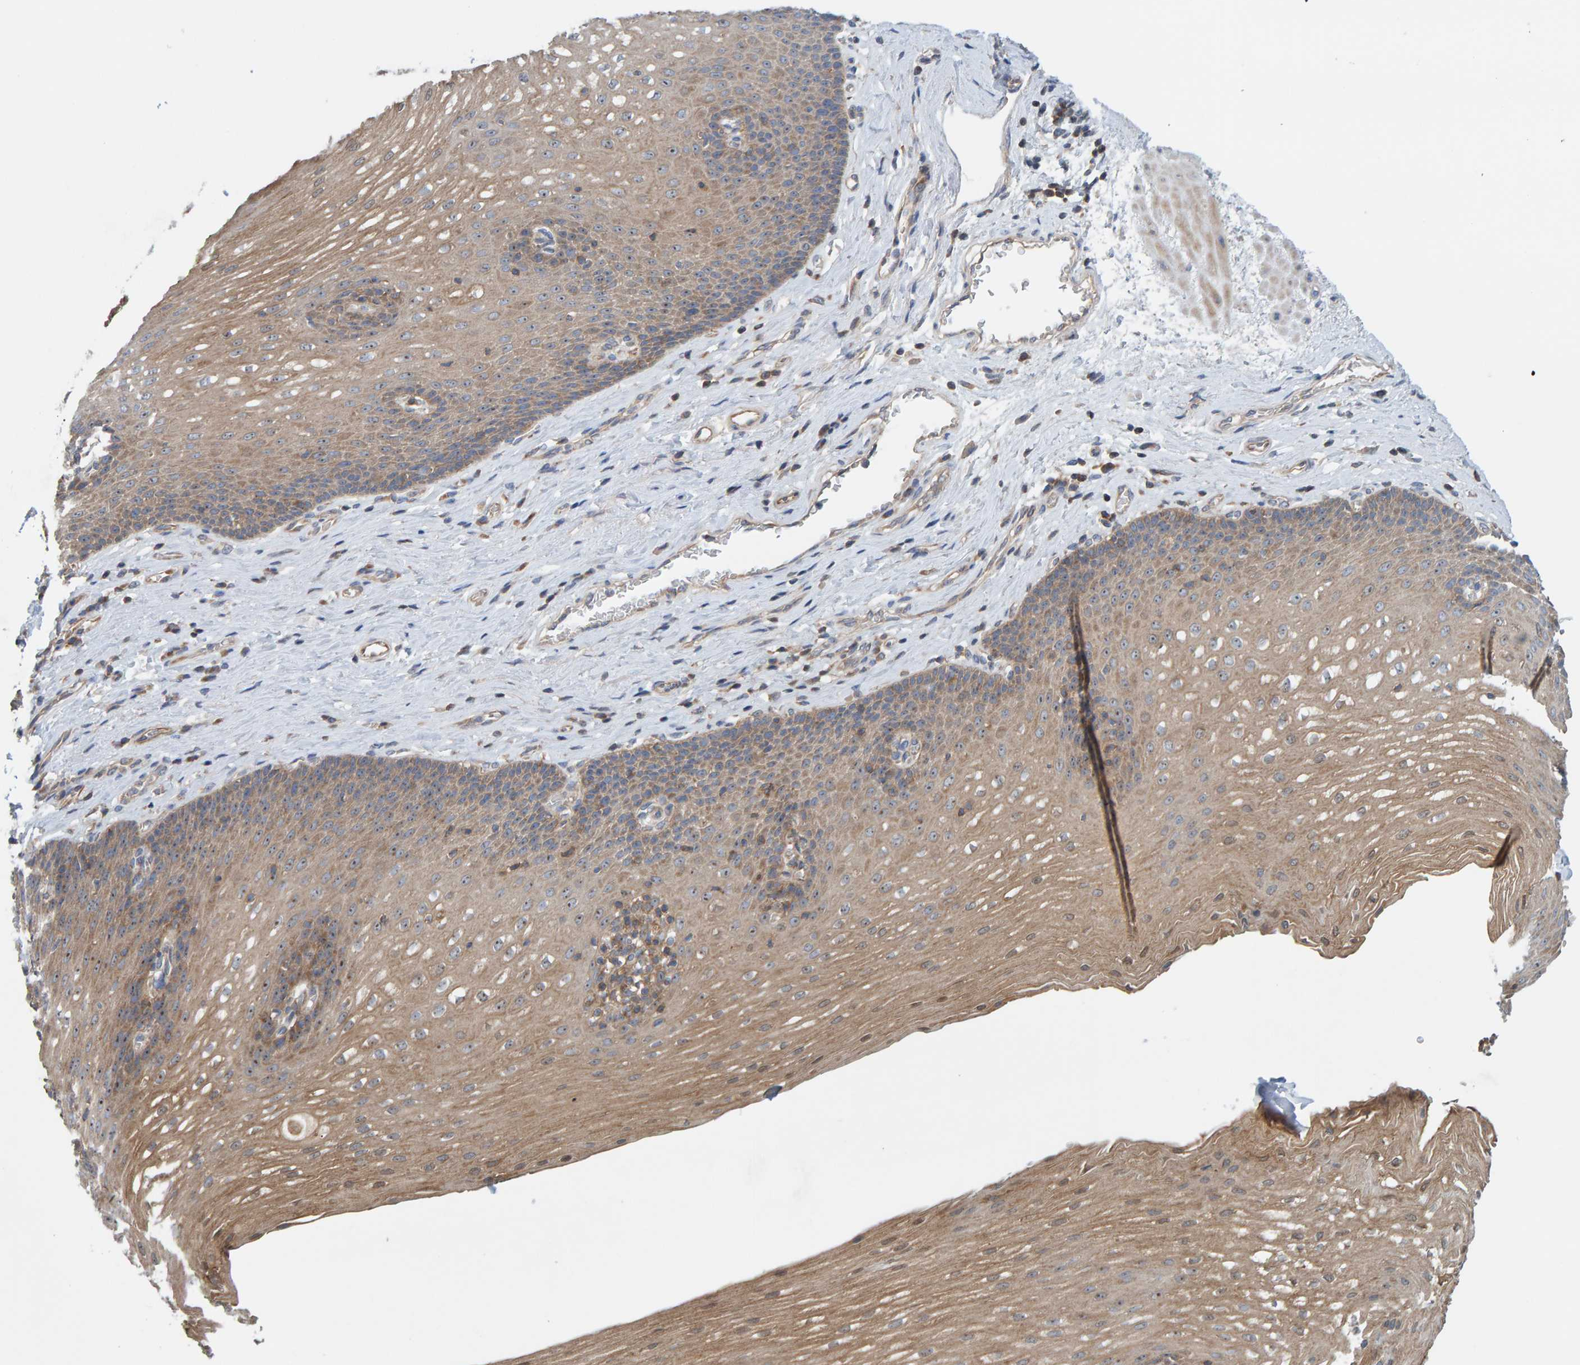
{"staining": {"intensity": "moderate", "quantity": ">75%", "location": "cytoplasmic/membranous"}, "tissue": "esophagus", "cell_type": "Squamous epithelial cells", "image_type": "normal", "snomed": [{"axis": "morphology", "description": "Normal tissue, NOS"}, {"axis": "topography", "description": "Esophagus"}], "caption": "Protein staining of benign esophagus exhibits moderate cytoplasmic/membranous staining in approximately >75% of squamous epithelial cells.", "gene": "CCM2", "patient": {"sex": "male", "age": 48}}